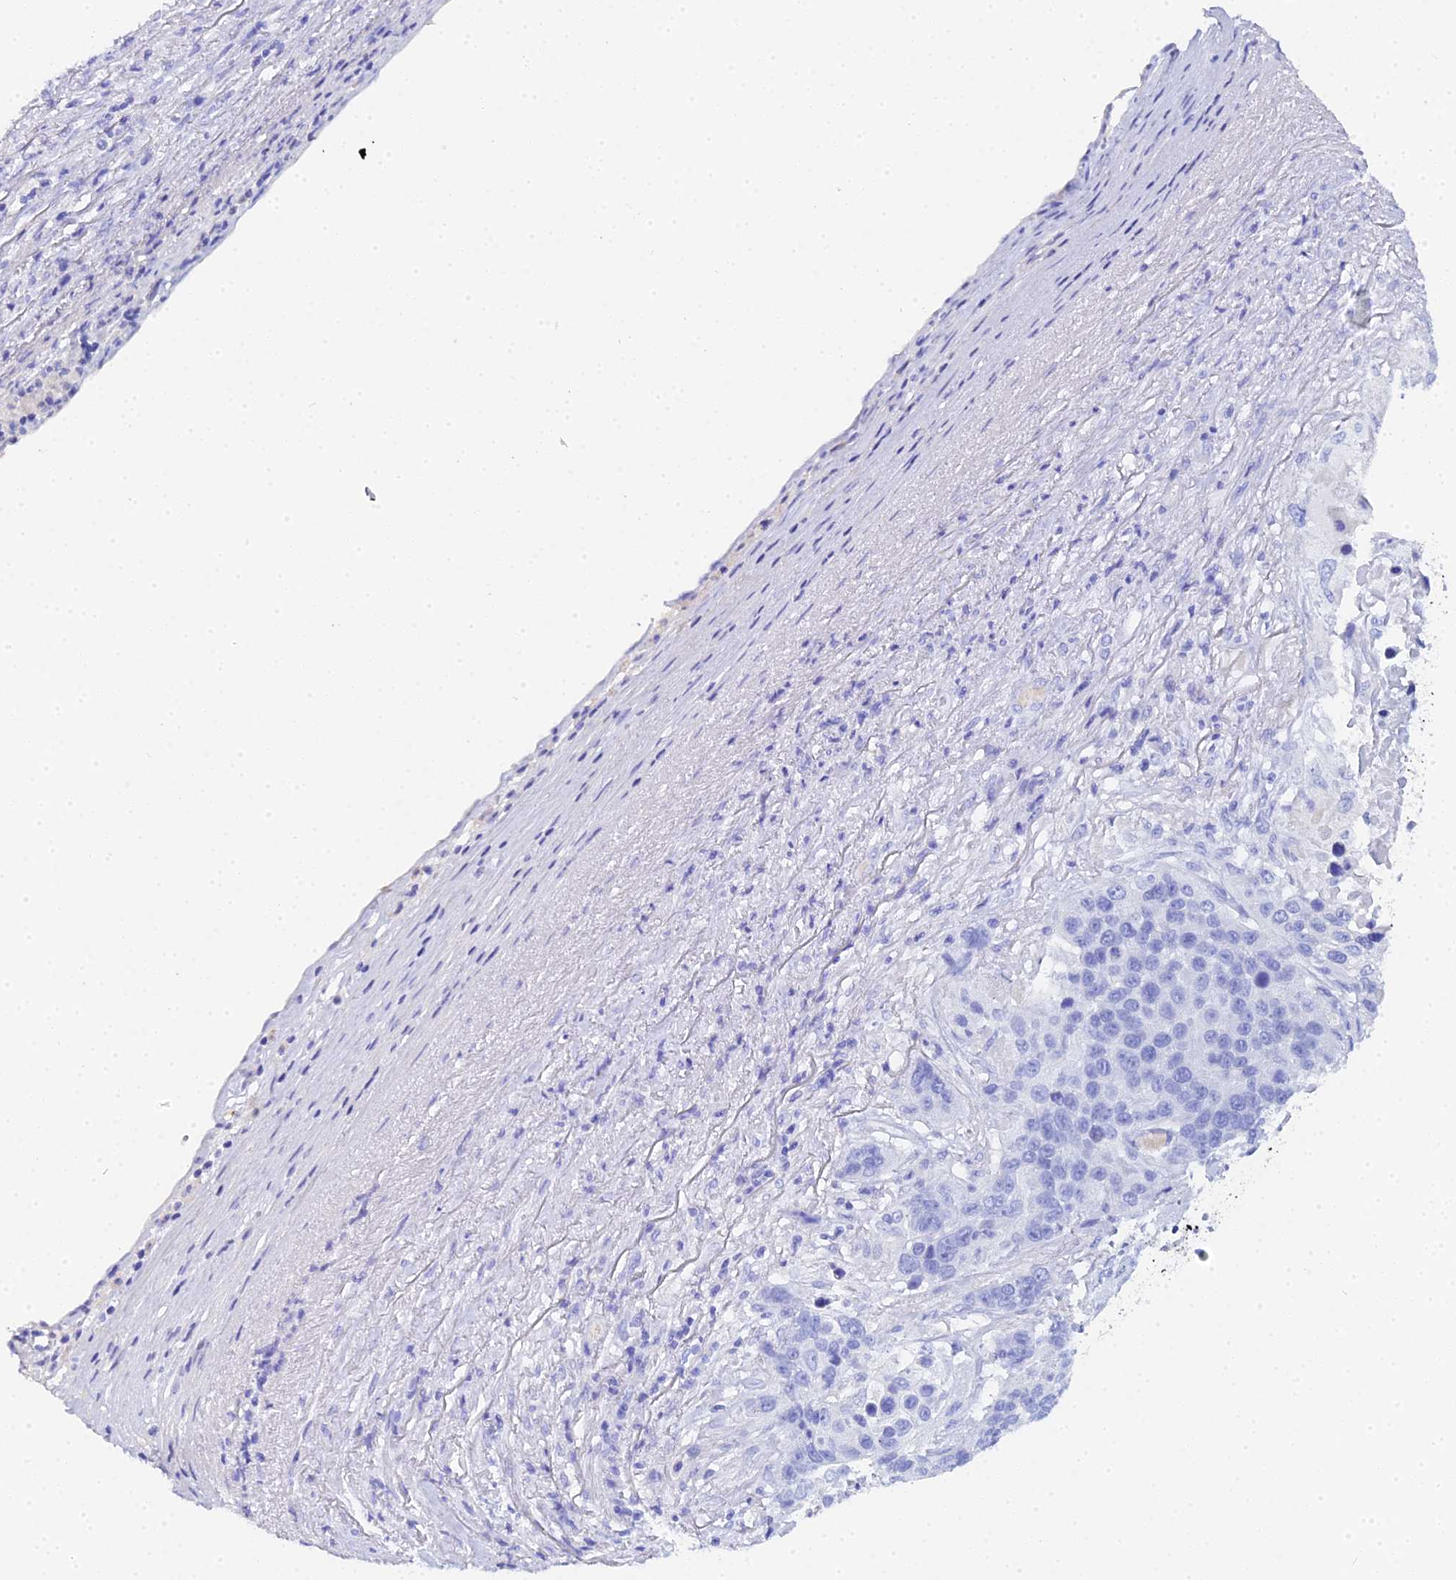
{"staining": {"intensity": "negative", "quantity": "none", "location": "none"}, "tissue": "lung cancer", "cell_type": "Tumor cells", "image_type": "cancer", "snomed": [{"axis": "morphology", "description": "Normal tissue, NOS"}, {"axis": "morphology", "description": "Squamous cell carcinoma, NOS"}, {"axis": "topography", "description": "Lymph node"}, {"axis": "topography", "description": "Lung"}], "caption": "DAB immunohistochemical staining of lung squamous cell carcinoma demonstrates no significant positivity in tumor cells.", "gene": "CELA3A", "patient": {"sex": "male", "age": 66}}